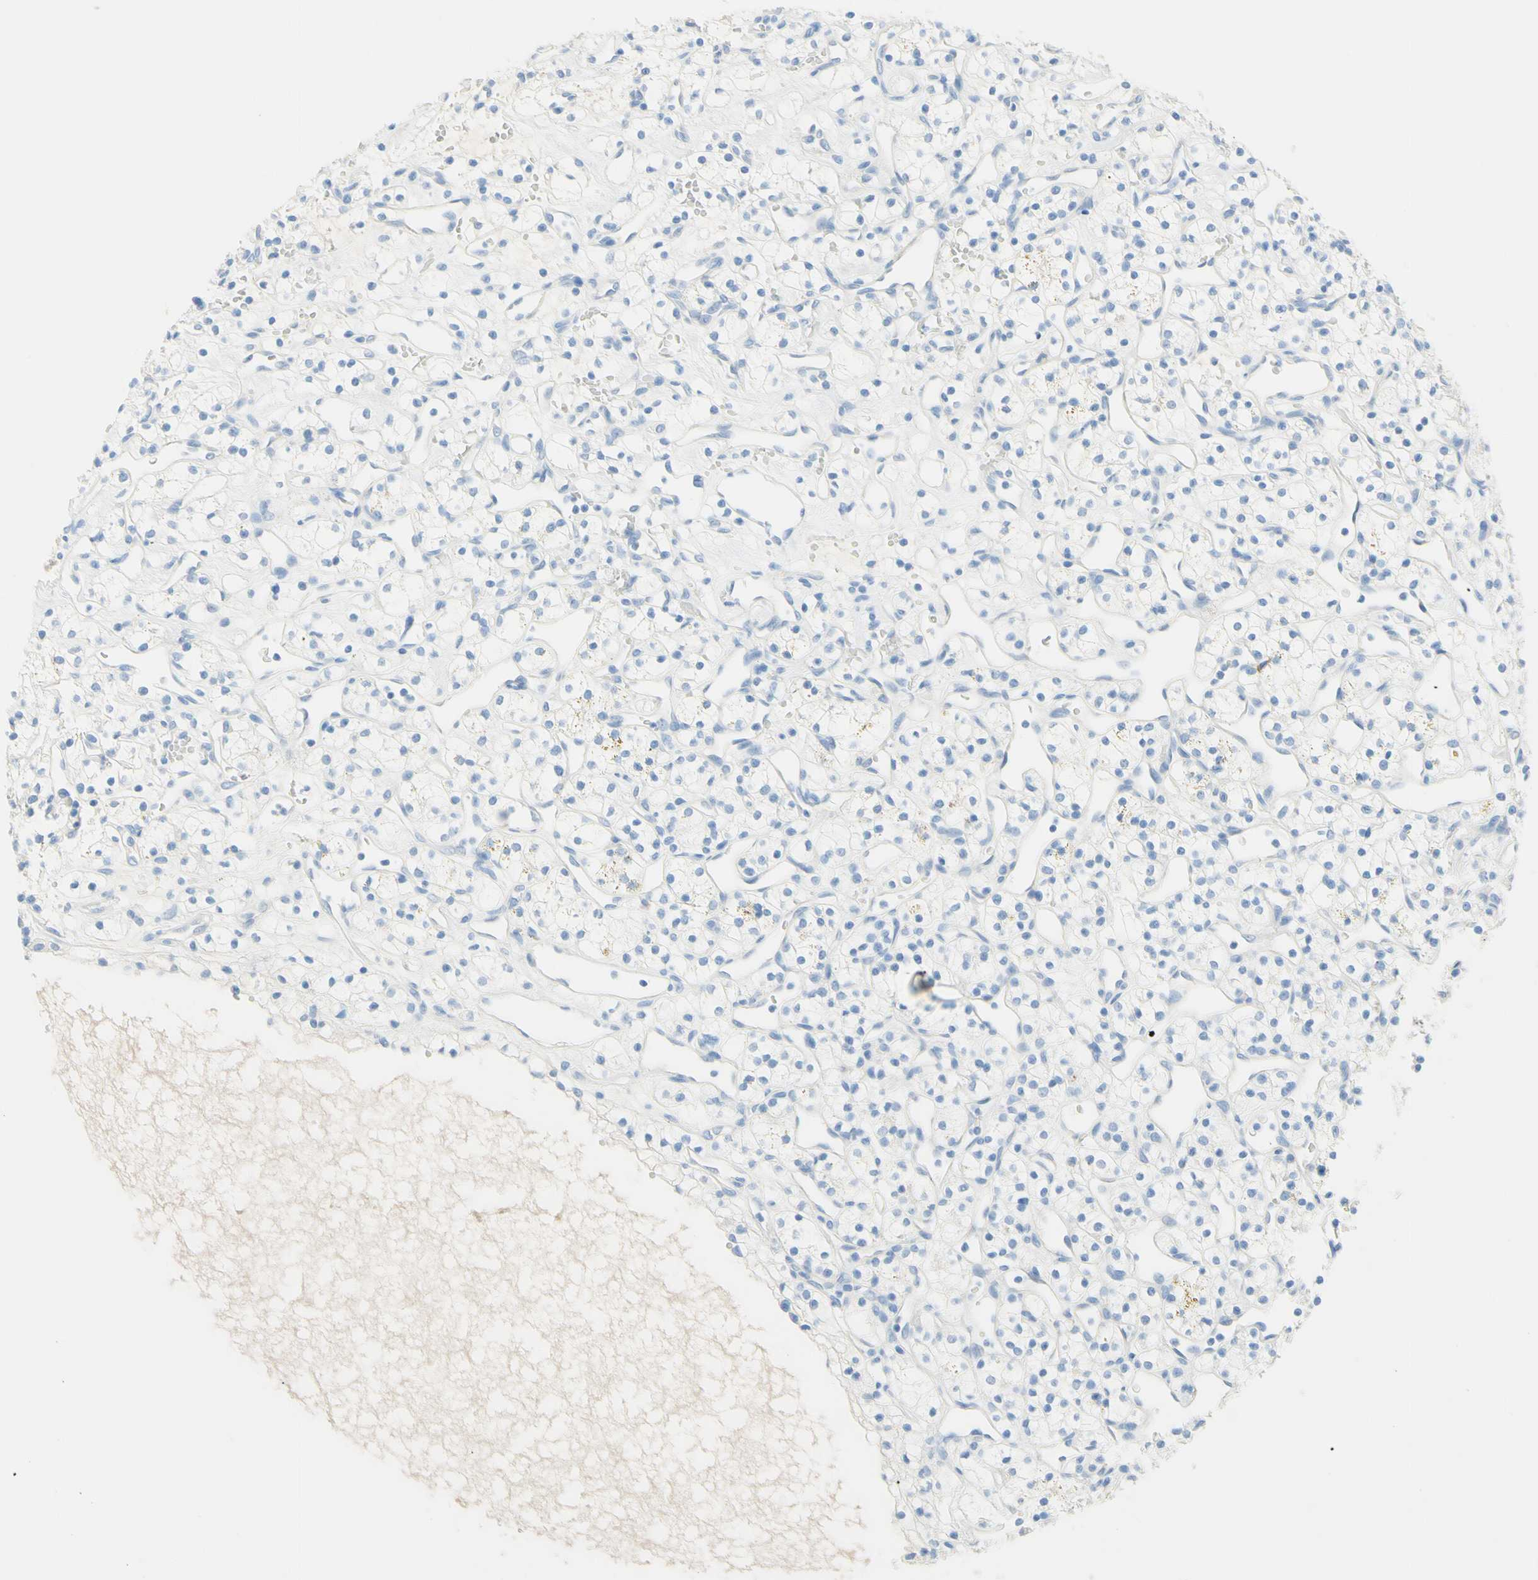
{"staining": {"intensity": "negative", "quantity": "none", "location": "none"}, "tissue": "renal cancer", "cell_type": "Tumor cells", "image_type": "cancer", "snomed": [{"axis": "morphology", "description": "Adenocarcinoma, NOS"}, {"axis": "topography", "description": "Kidney"}], "caption": "The micrograph demonstrates no significant staining in tumor cells of renal adenocarcinoma.", "gene": "IL6ST", "patient": {"sex": "female", "age": 60}}